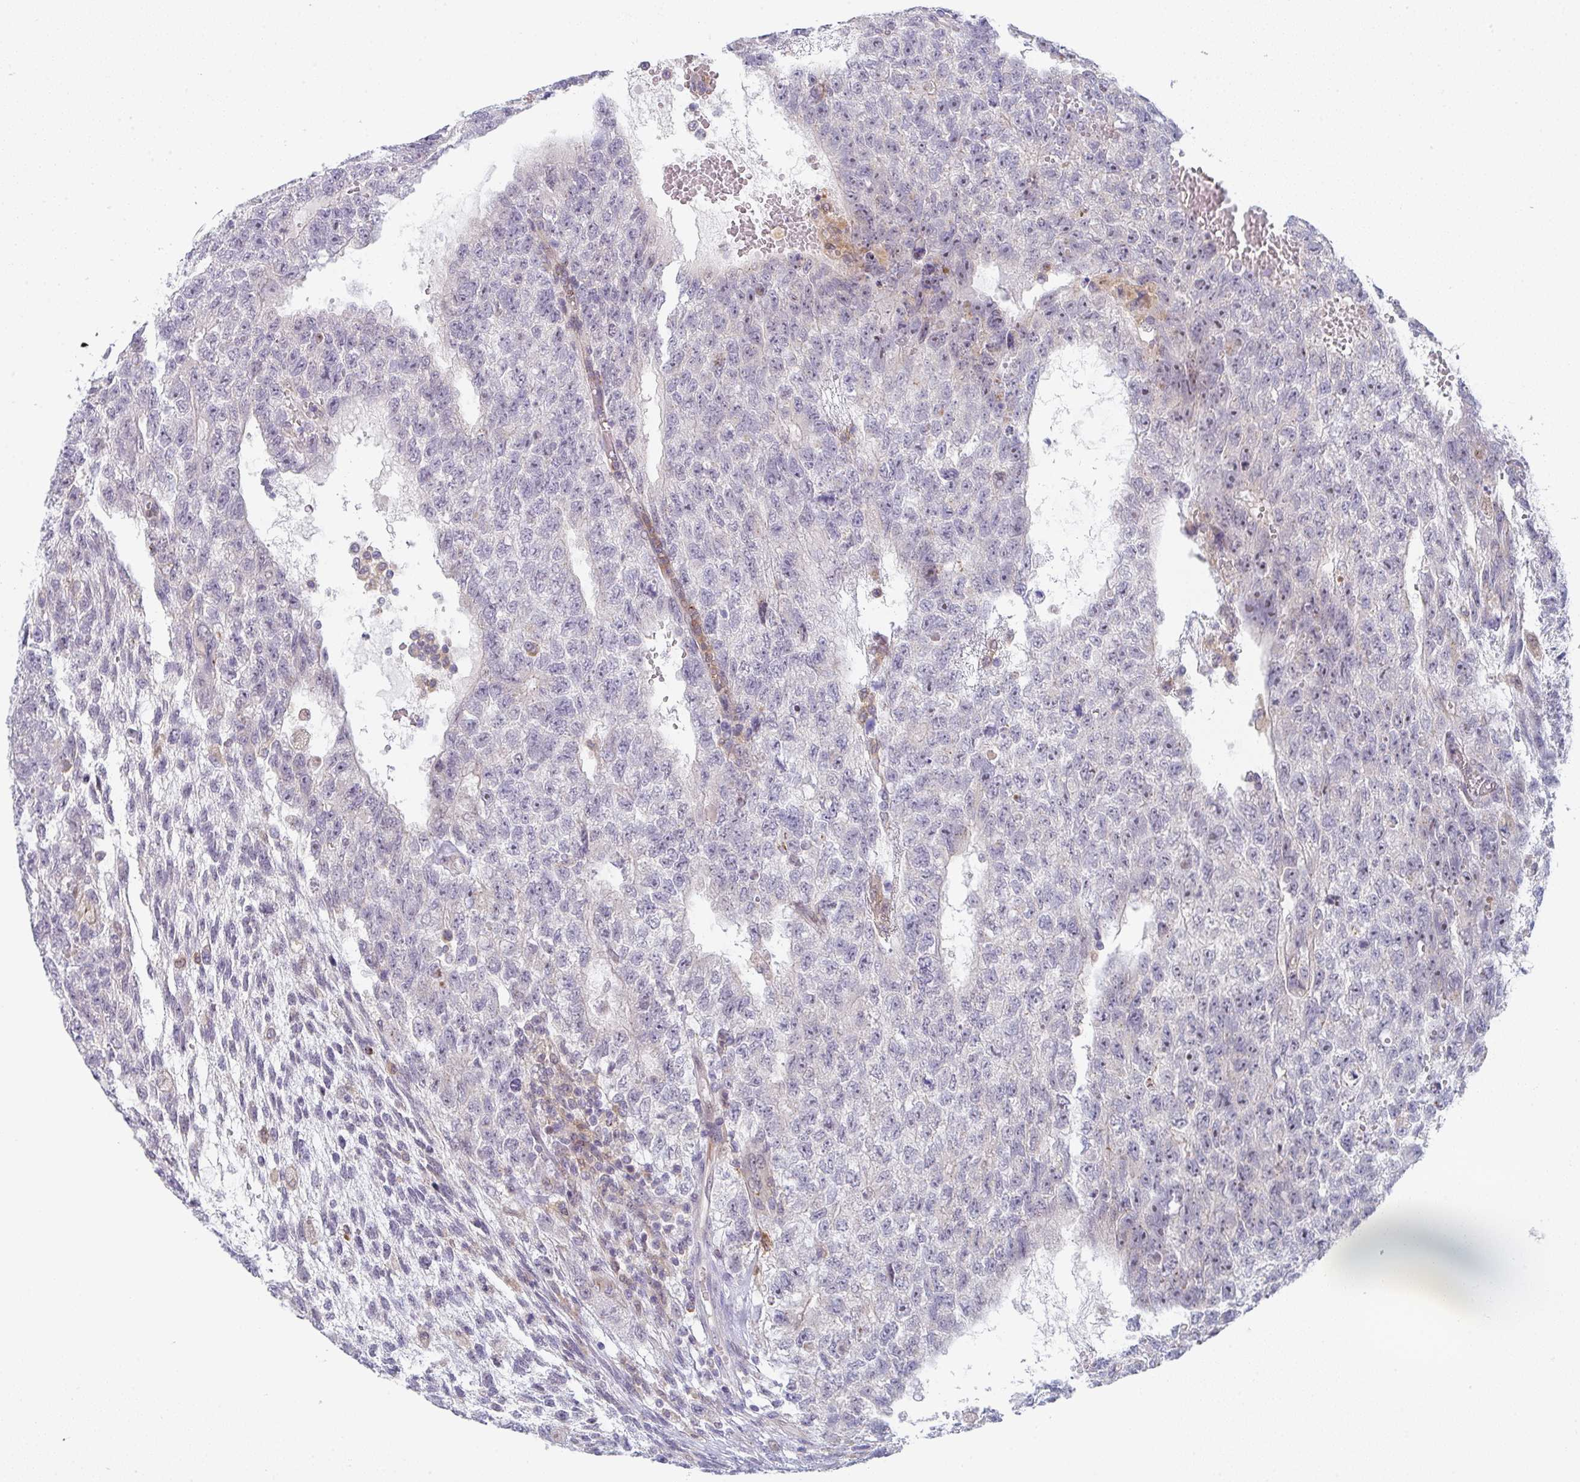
{"staining": {"intensity": "negative", "quantity": "none", "location": "none"}, "tissue": "testis cancer", "cell_type": "Tumor cells", "image_type": "cancer", "snomed": [{"axis": "morphology", "description": "Carcinoma, Embryonal, NOS"}, {"axis": "topography", "description": "Testis"}], "caption": "Immunohistochemistry (IHC) histopathology image of embryonal carcinoma (testis) stained for a protein (brown), which exhibits no expression in tumor cells.", "gene": "KLHL33", "patient": {"sex": "male", "age": 26}}